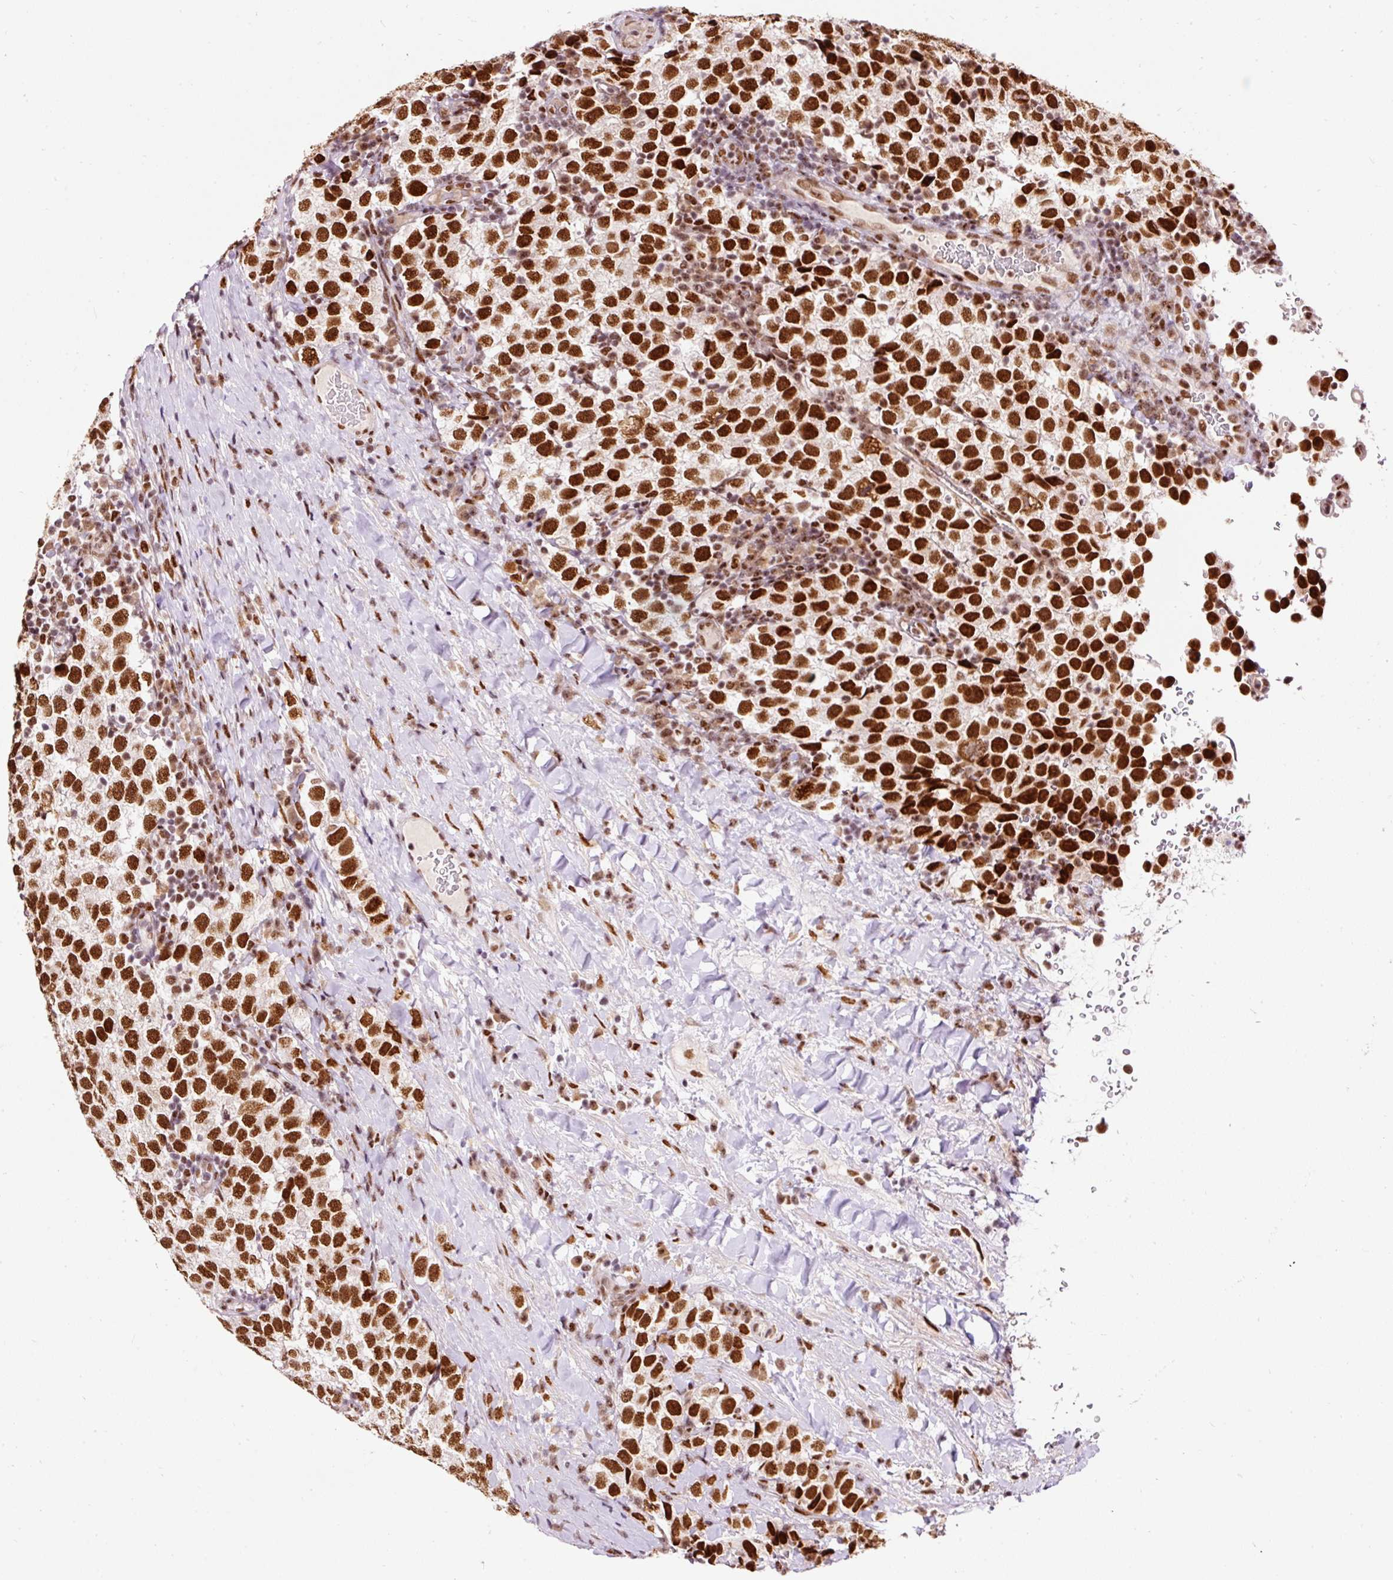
{"staining": {"intensity": "strong", "quantity": ">75%", "location": "nuclear"}, "tissue": "testis cancer", "cell_type": "Tumor cells", "image_type": "cancer", "snomed": [{"axis": "morphology", "description": "Seminoma, NOS"}, {"axis": "topography", "description": "Testis"}], "caption": "A high-resolution photomicrograph shows immunohistochemistry staining of testis cancer, which exhibits strong nuclear expression in about >75% of tumor cells.", "gene": "HNRNPC", "patient": {"sex": "male", "age": 34}}